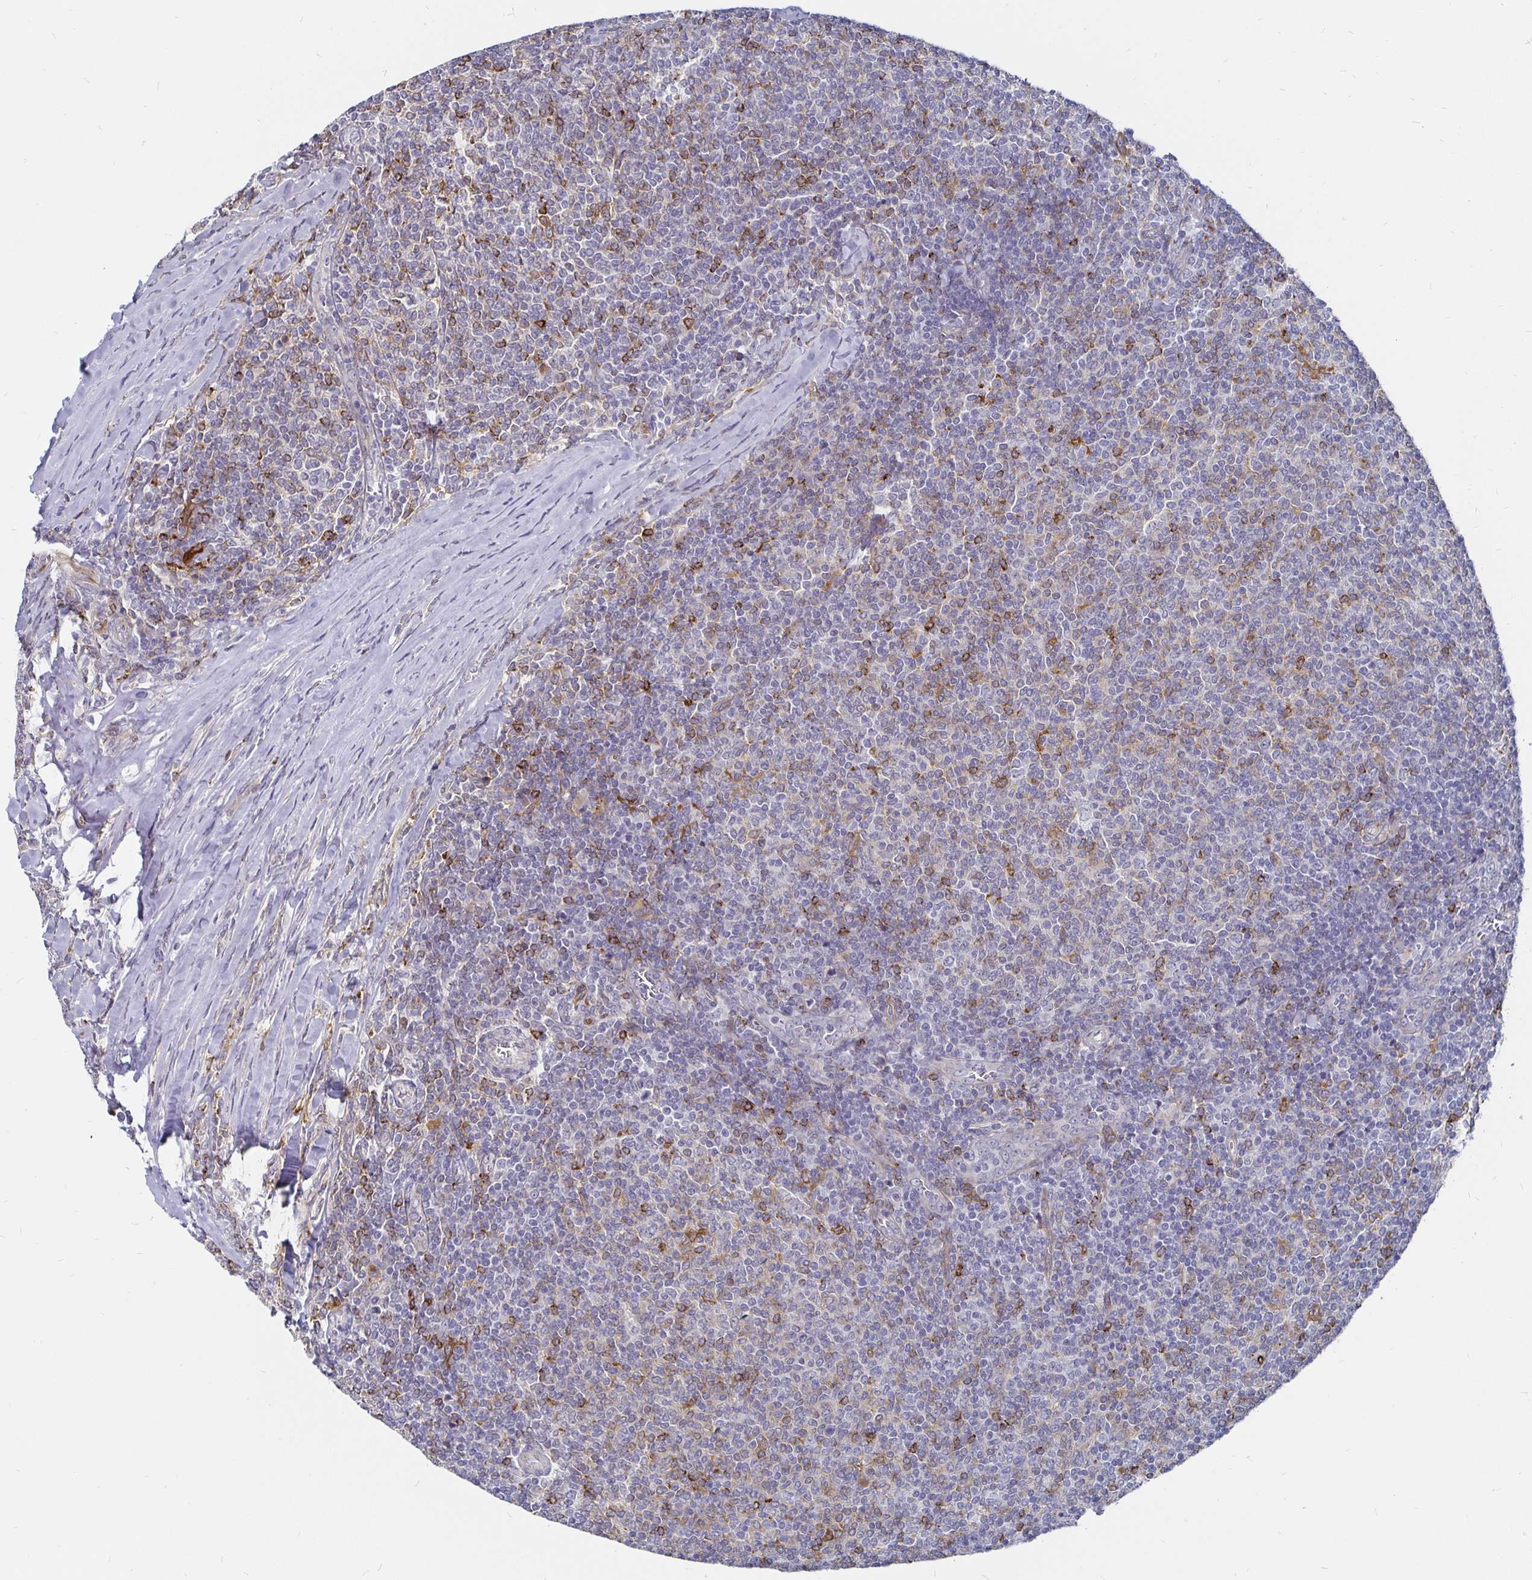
{"staining": {"intensity": "moderate", "quantity": "<25%", "location": "cytoplasmic/membranous"}, "tissue": "lymphoma", "cell_type": "Tumor cells", "image_type": "cancer", "snomed": [{"axis": "morphology", "description": "Malignant lymphoma, non-Hodgkin's type, Low grade"}, {"axis": "topography", "description": "Lymph node"}], "caption": "A brown stain shows moderate cytoplasmic/membranous positivity of a protein in human lymphoma tumor cells. The protein is shown in brown color, while the nuclei are stained blue.", "gene": "CCDC85A", "patient": {"sex": "male", "age": 52}}